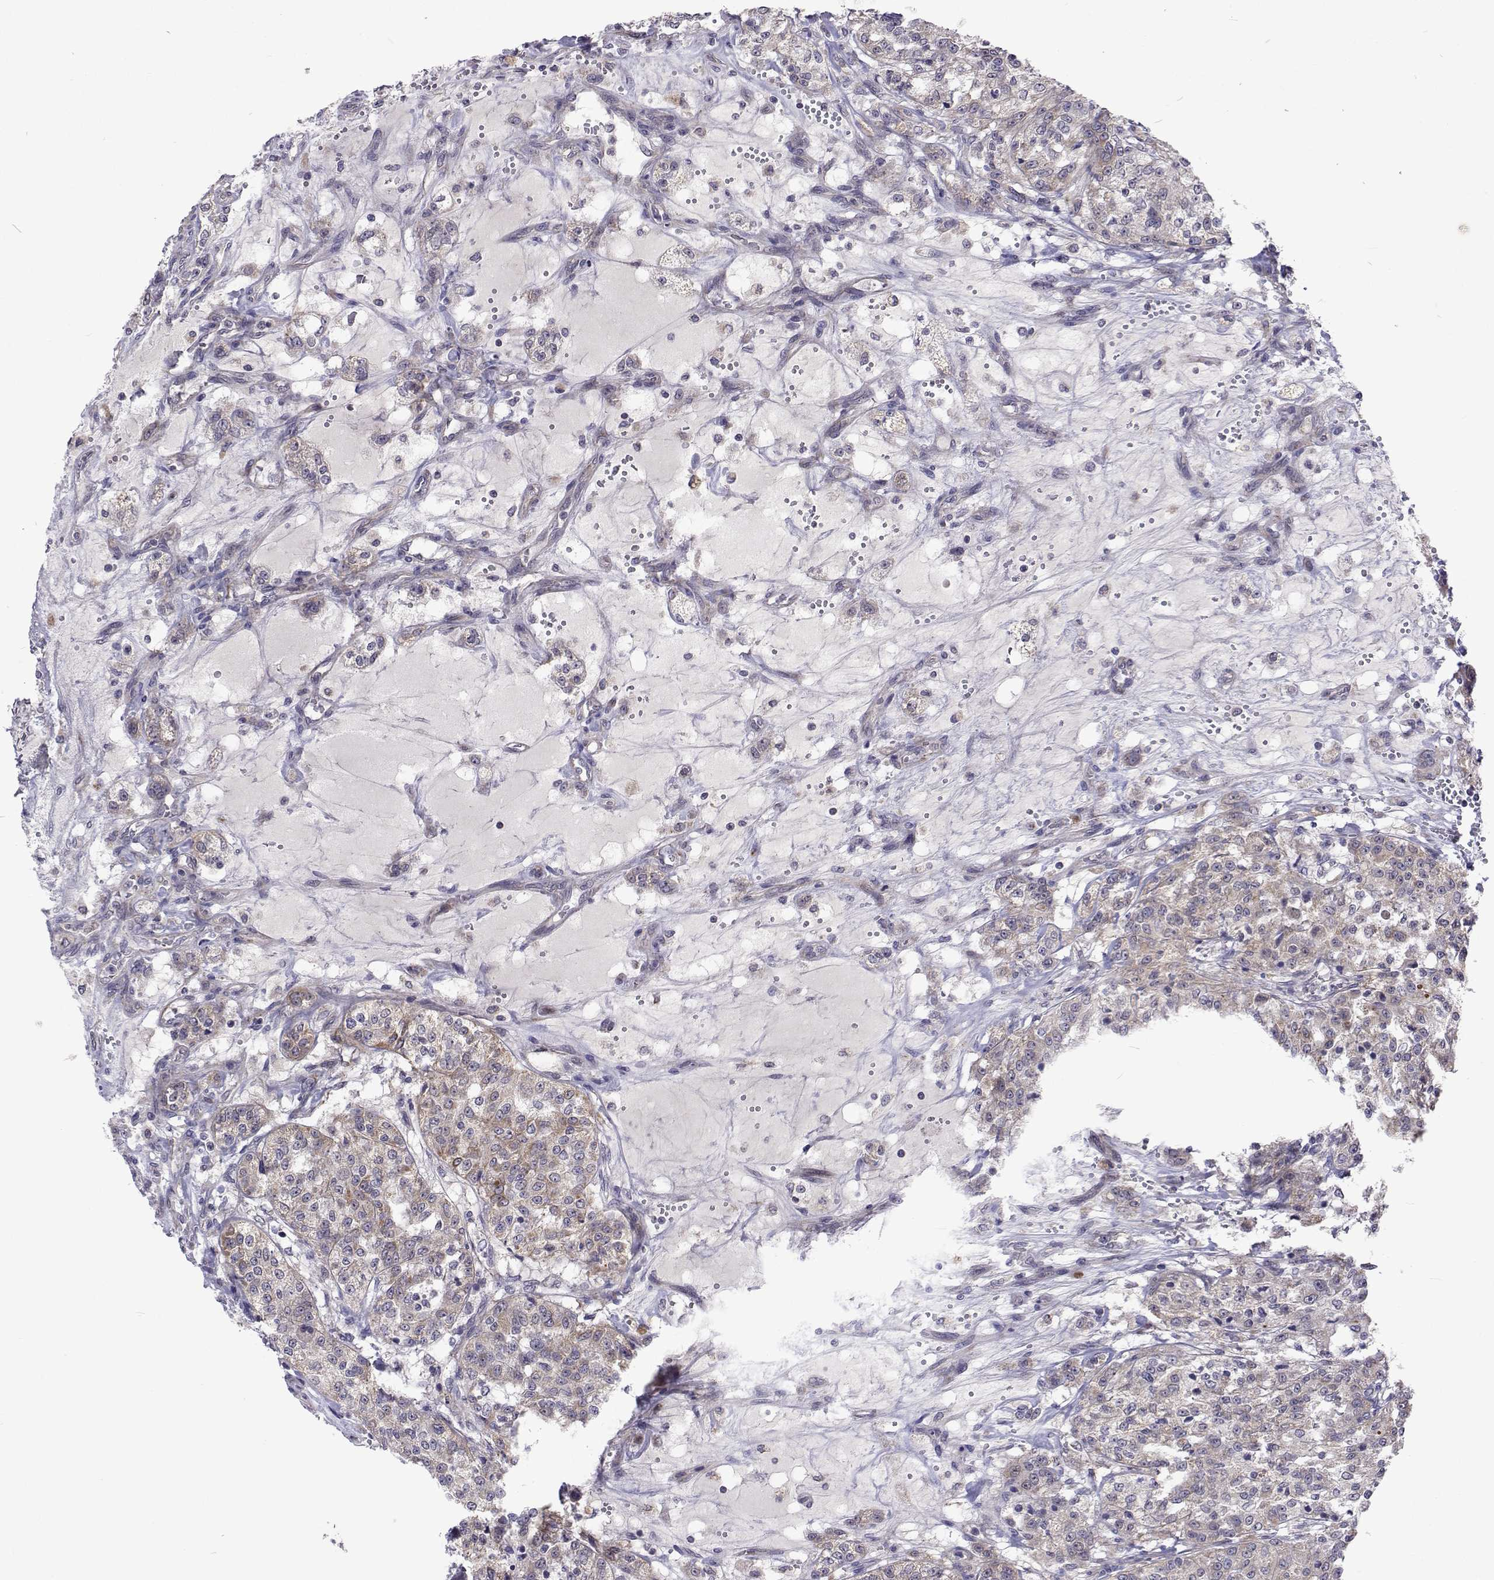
{"staining": {"intensity": "weak", "quantity": "25%-75%", "location": "cytoplasmic/membranous"}, "tissue": "renal cancer", "cell_type": "Tumor cells", "image_type": "cancer", "snomed": [{"axis": "morphology", "description": "Adenocarcinoma, NOS"}, {"axis": "topography", "description": "Kidney"}], "caption": "Renal cancer stained with a brown dye demonstrates weak cytoplasmic/membranous positive positivity in approximately 25%-75% of tumor cells.", "gene": "DHTKD1", "patient": {"sex": "female", "age": 63}}